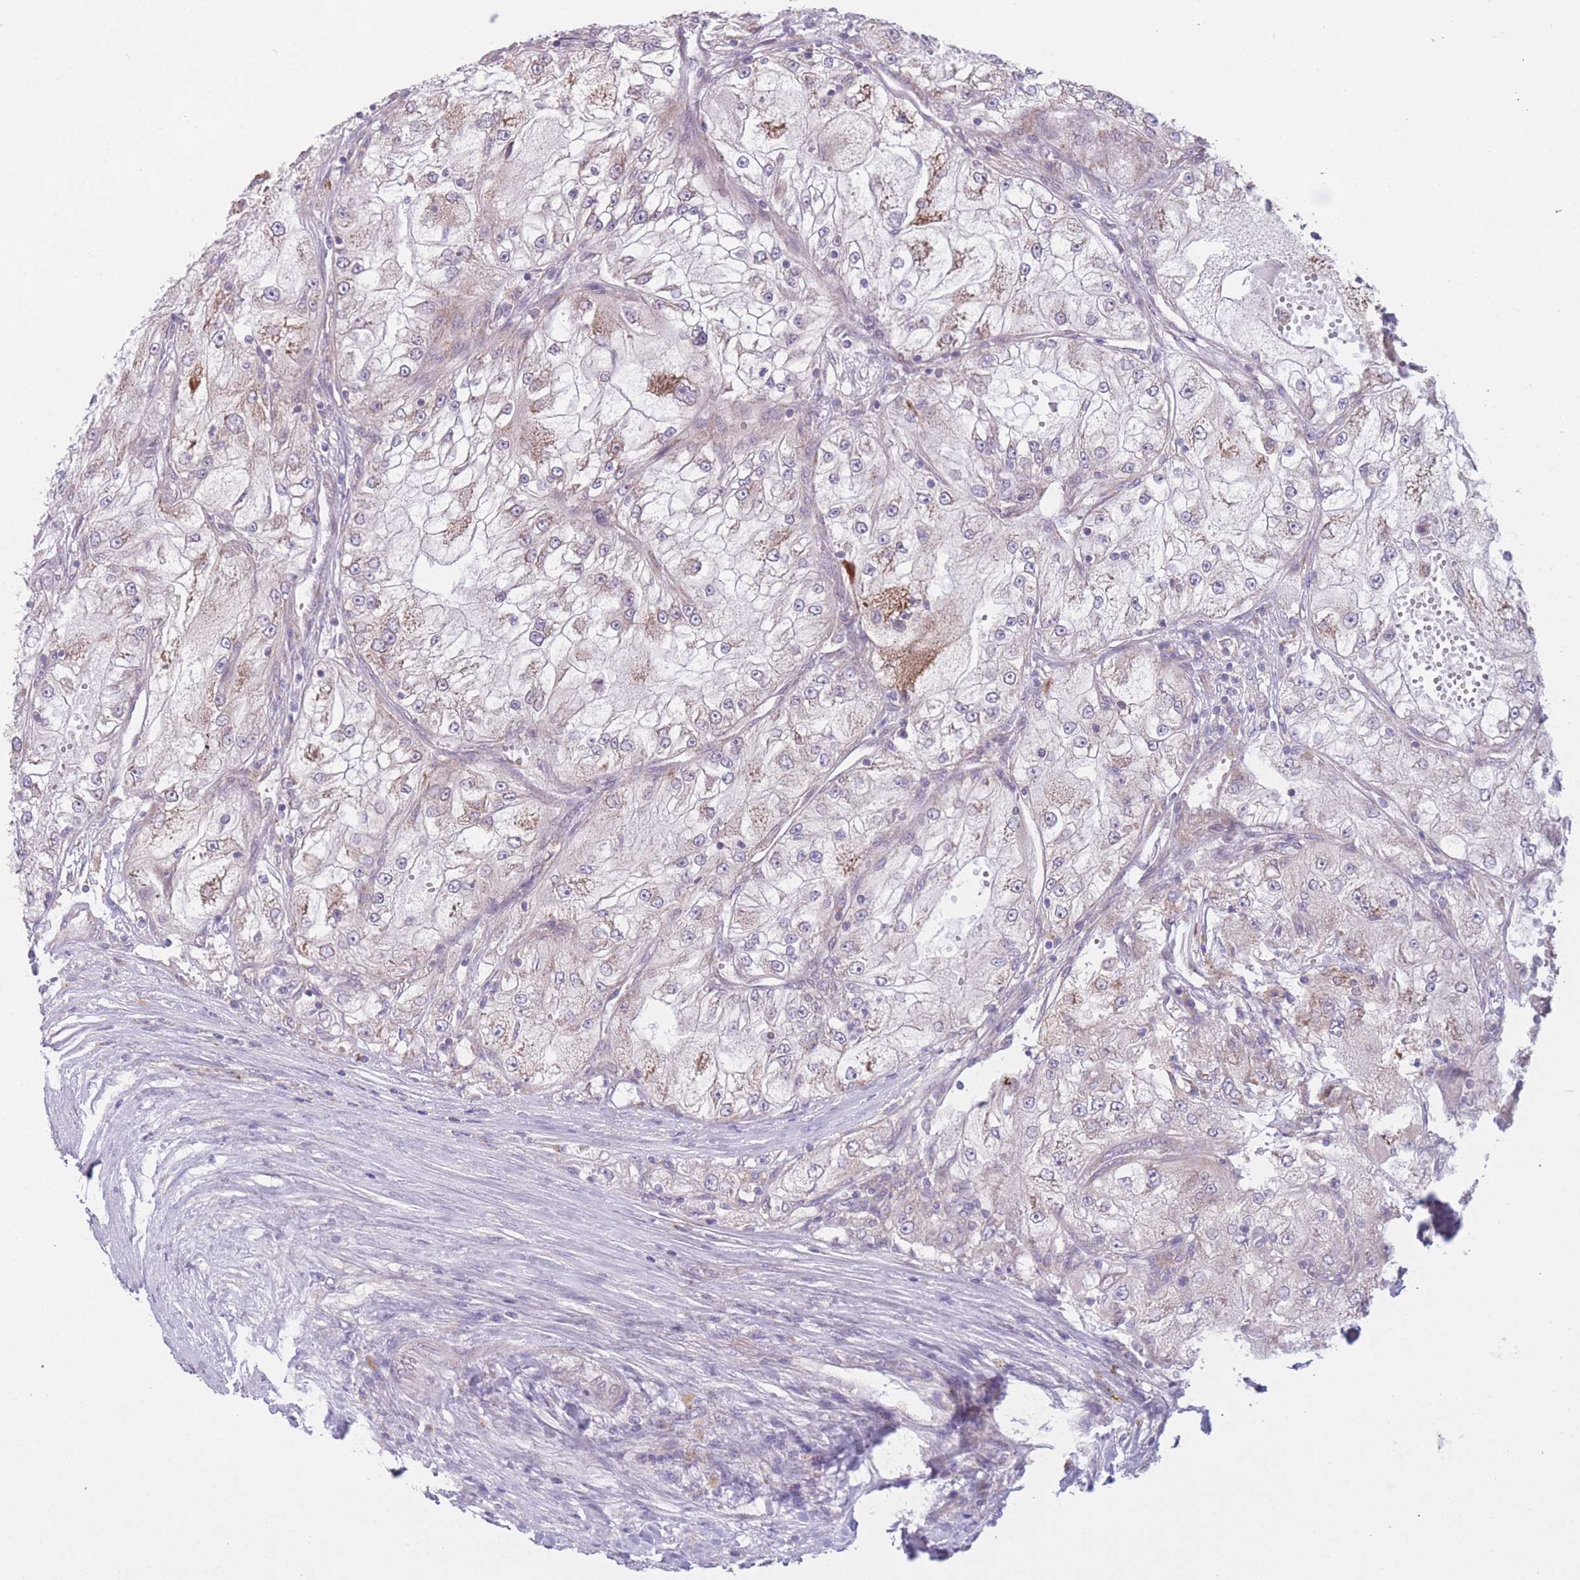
{"staining": {"intensity": "moderate", "quantity": "25%-75%", "location": "cytoplasmic/membranous"}, "tissue": "renal cancer", "cell_type": "Tumor cells", "image_type": "cancer", "snomed": [{"axis": "morphology", "description": "Adenocarcinoma, NOS"}, {"axis": "topography", "description": "Kidney"}], "caption": "The immunohistochemical stain labels moderate cytoplasmic/membranous staining in tumor cells of renal cancer tissue. (DAB IHC, brown staining for protein, blue staining for nuclei).", "gene": "CCT6B", "patient": {"sex": "female", "age": 72}}